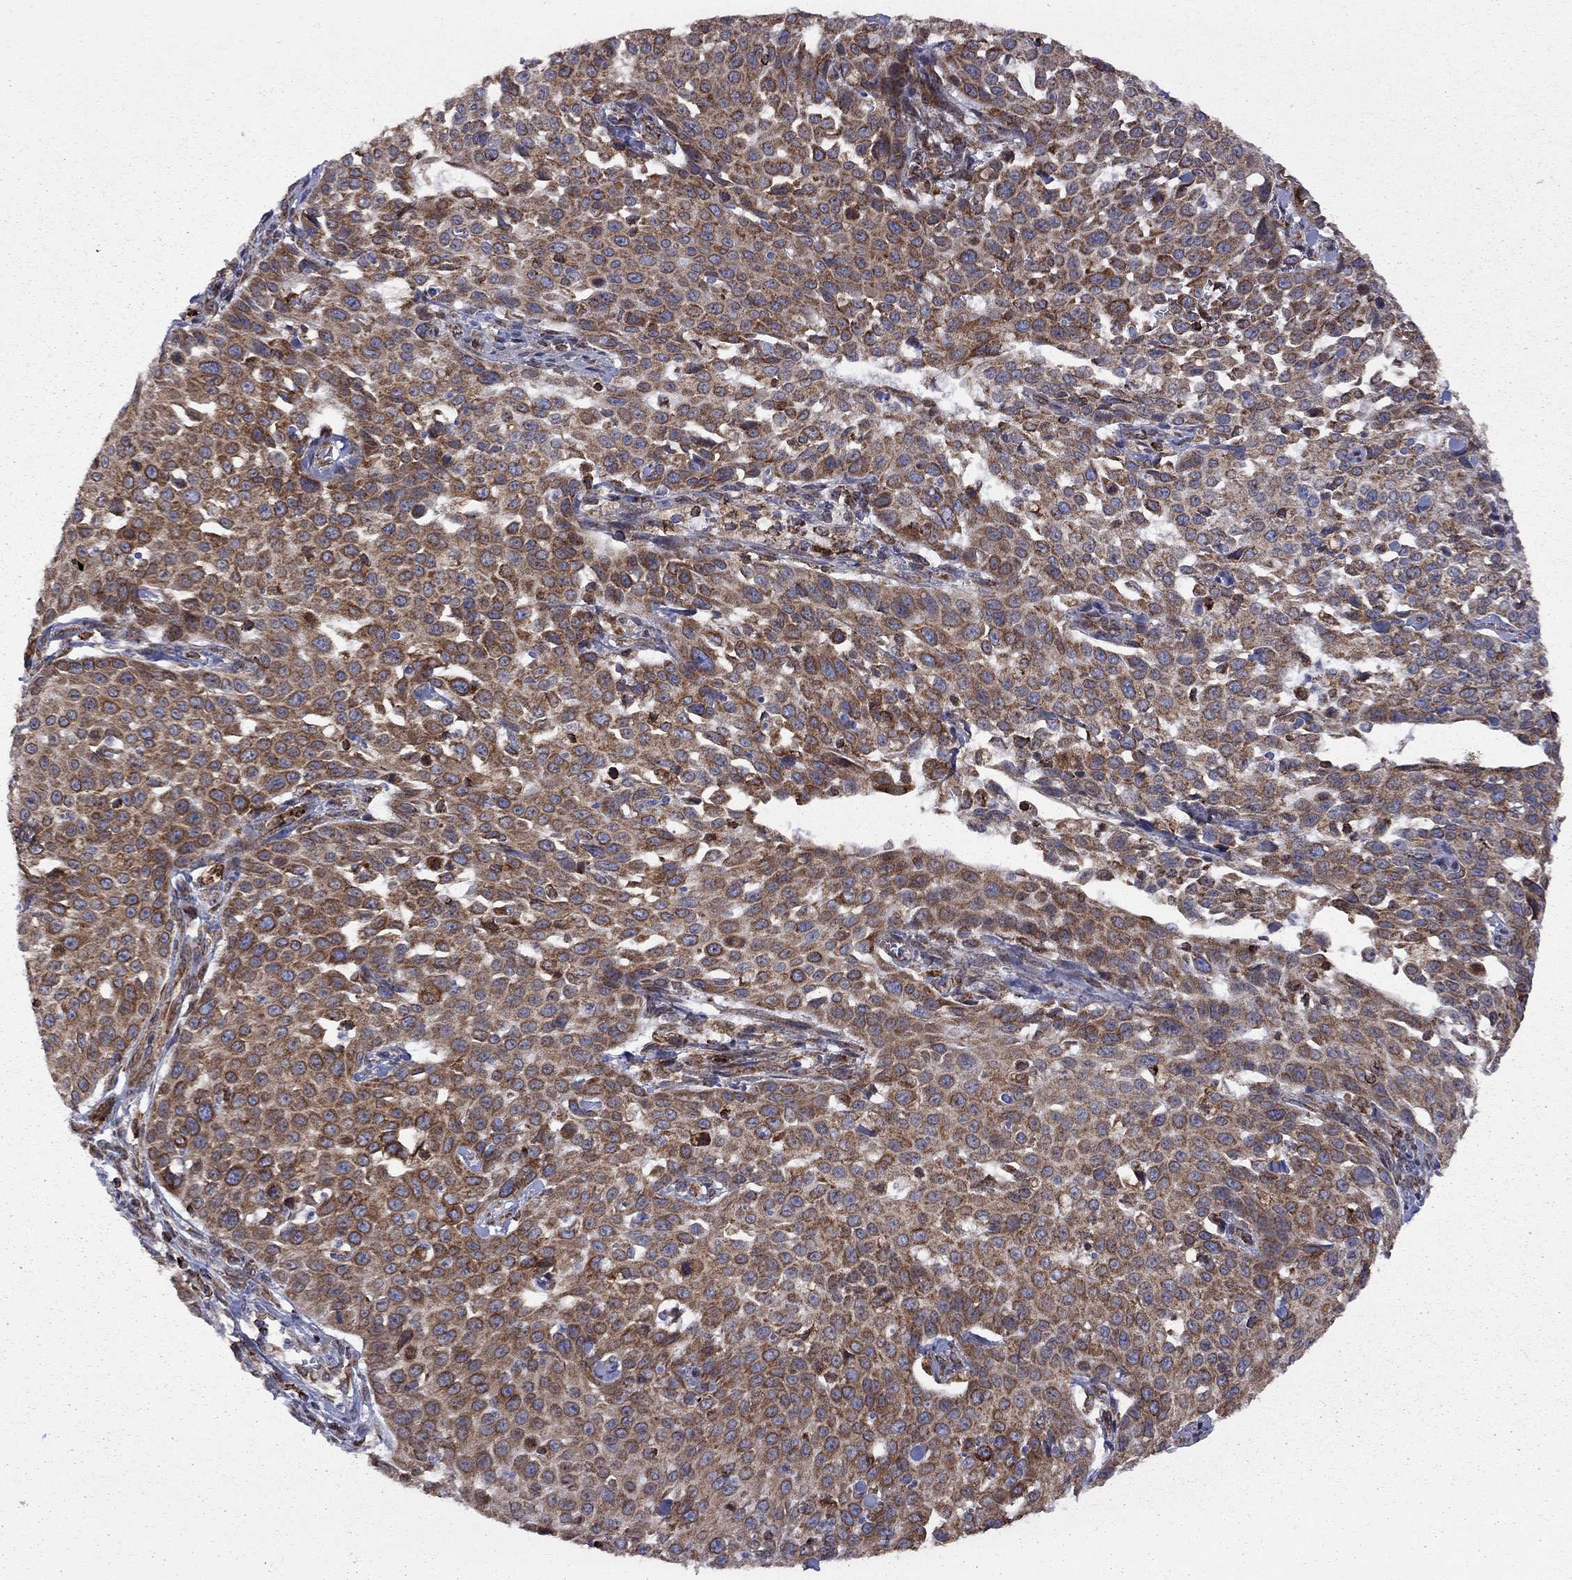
{"staining": {"intensity": "strong", "quantity": "25%-75%", "location": "cytoplasmic/membranous"}, "tissue": "cervical cancer", "cell_type": "Tumor cells", "image_type": "cancer", "snomed": [{"axis": "morphology", "description": "Squamous cell carcinoma, NOS"}, {"axis": "topography", "description": "Cervix"}], "caption": "Squamous cell carcinoma (cervical) was stained to show a protein in brown. There is high levels of strong cytoplasmic/membranous positivity in approximately 25%-75% of tumor cells.", "gene": "CLPTM1", "patient": {"sex": "female", "age": 26}}